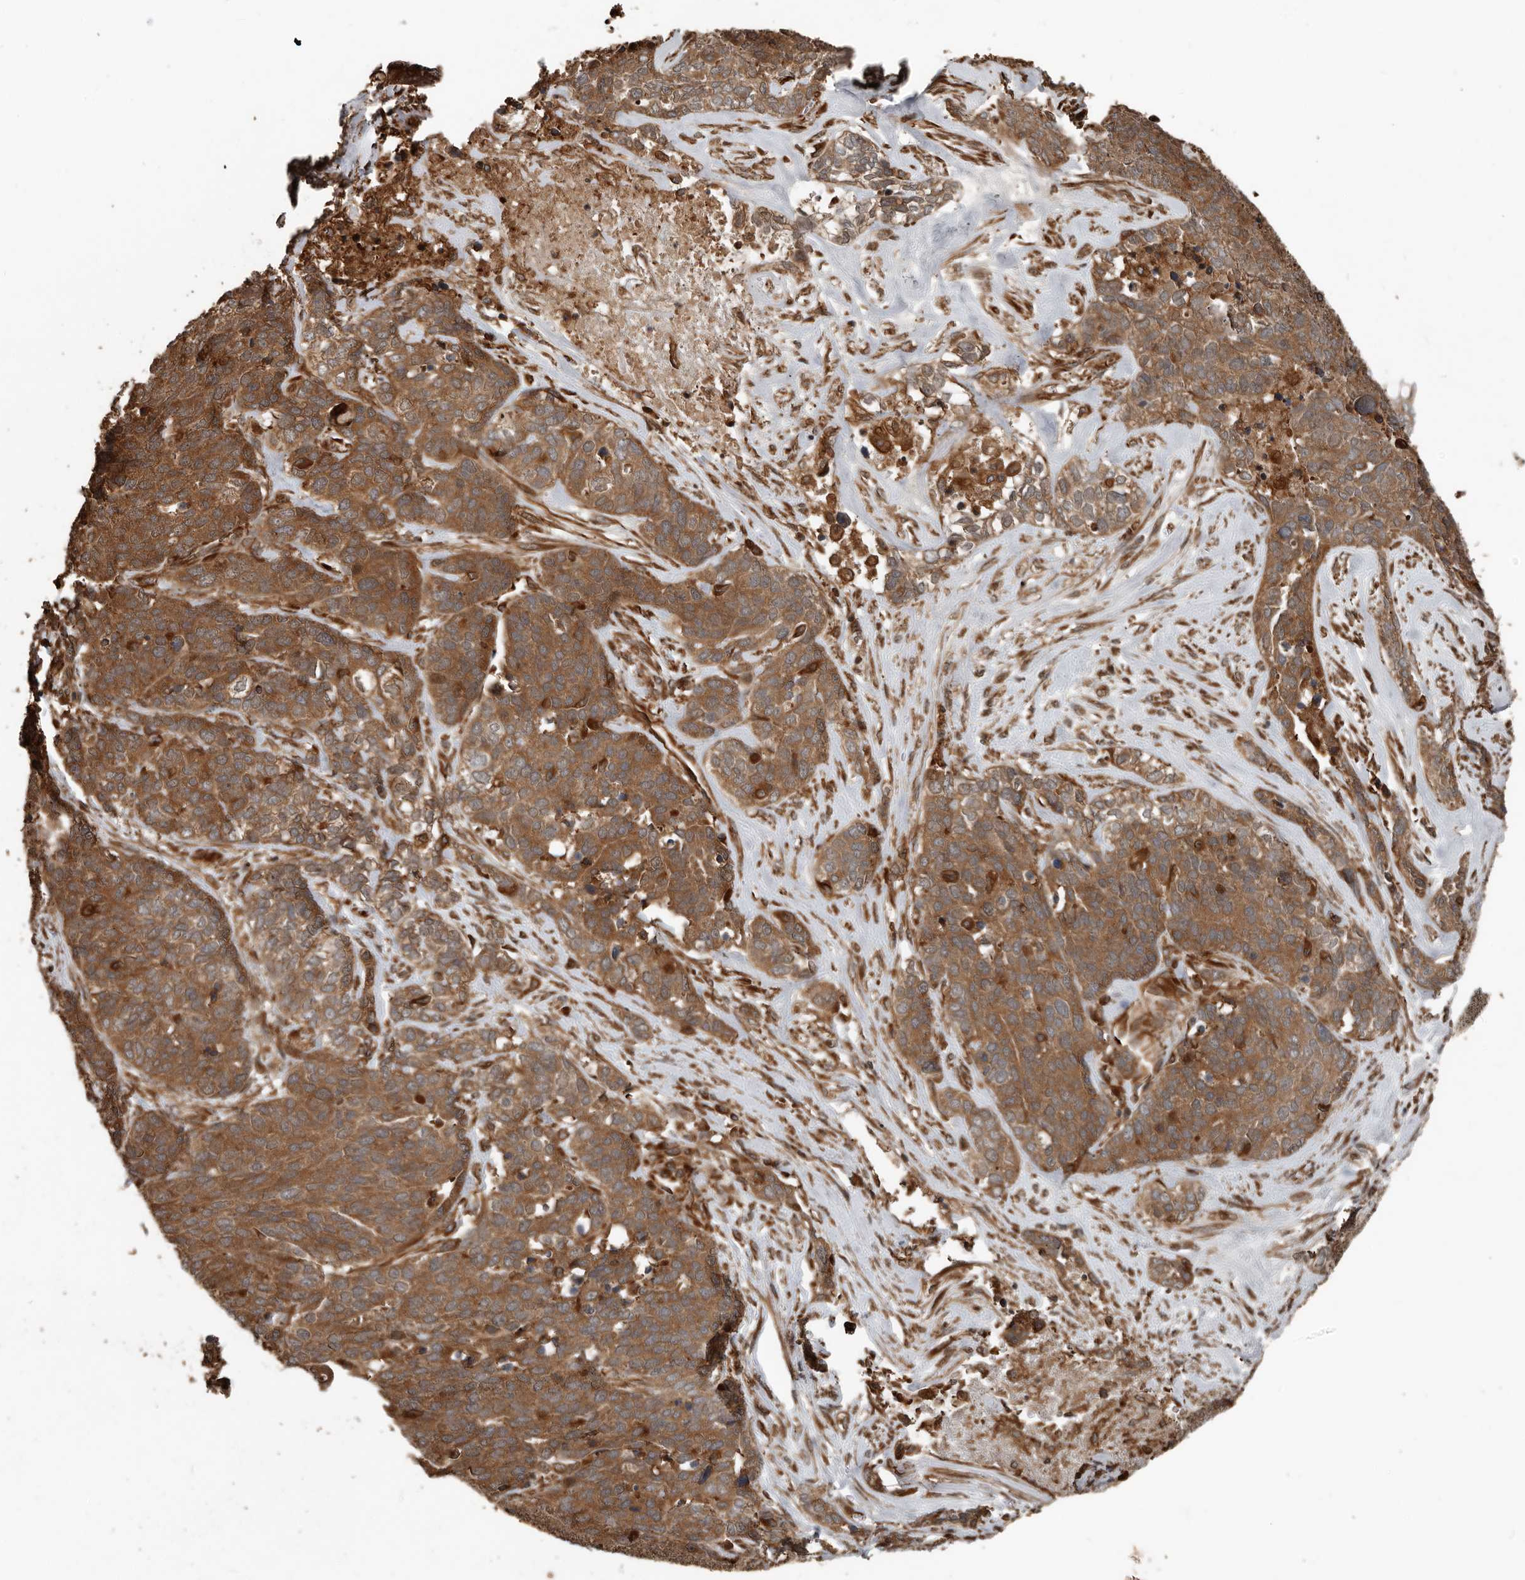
{"staining": {"intensity": "moderate", "quantity": ">75%", "location": "cytoplasmic/membranous"}, "tissue": "ovarian cancer", "cell_type": "Tumor cells", "image_type": "cancer", "snomed": [{"axis": "morphology", "description": "Cystadenocarcinoma, serous, NOS"}, {"axis": "topography", "description": "Ovary"}], "caption": "A histopathology image showing moderate cytoplasmic/membranous expression in approximately >75% of tumor cells in serous cystadenocarcinoma (ovarian), as visualized by brown immunohistochemical staining.", "gene": "YOD1", "patient": {"sex": "female", "age": 44}}